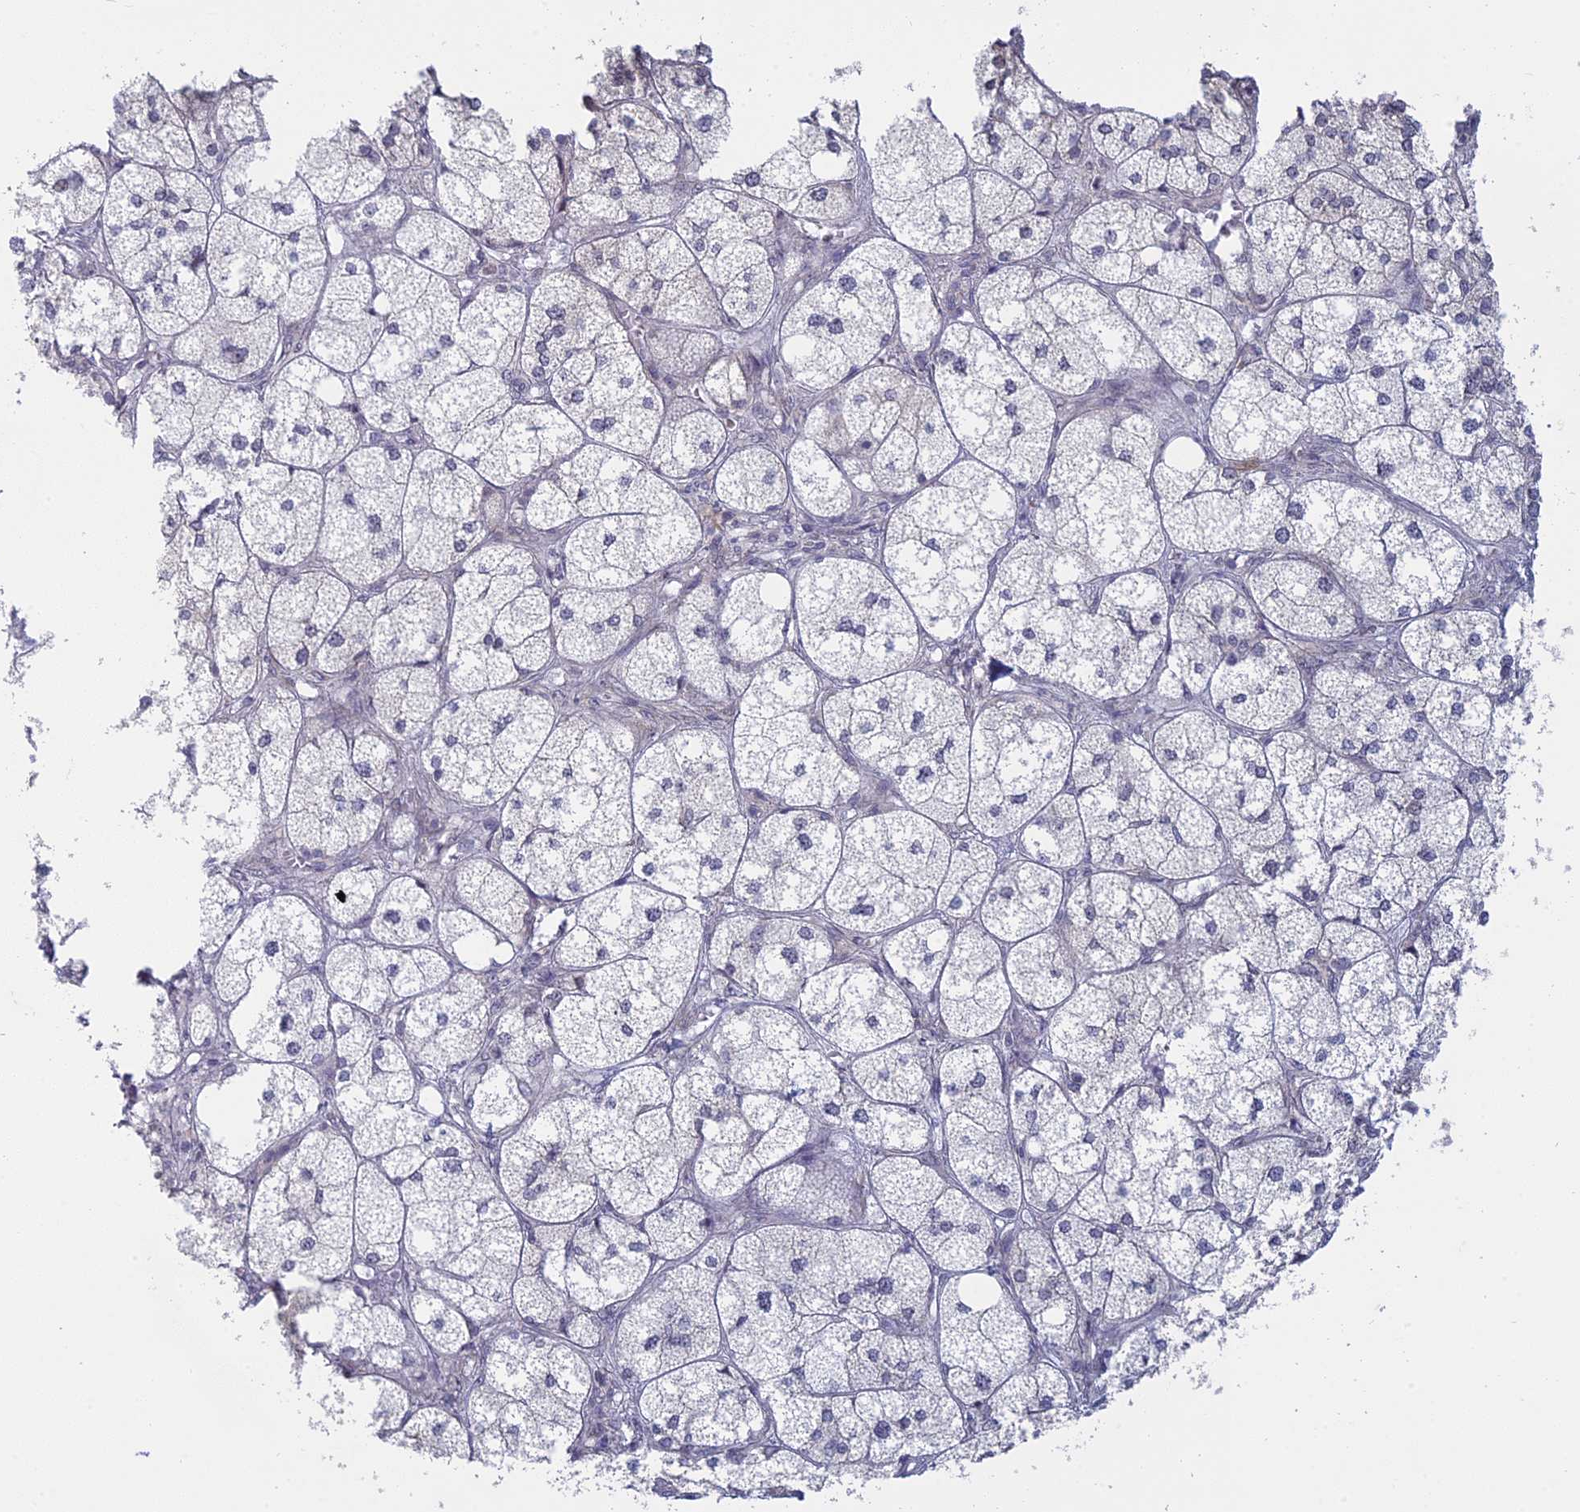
{"staining": {"intensity": "weak", "quantity": "25%-75%", "location": "cytoplasmic/membranous"}, "tissue": "adrenal gland", "cell_type": "Glandular cells", "image_type": "normal", "snomed": [{"axis": "morphology", "description": "Normal tissue, NOS"}, {"axis": "topography", "description": "Adrenal gland"}], "caption": "A brown stain labels weak cytoplasmic/membranous expression of a protein in glandular cells of normal adrenal gland. The protein is shown in brown color, while the nuclei are stained blue.", "gene": "RPS19BP1", "patient": {"sex": "female", "age": 61}}